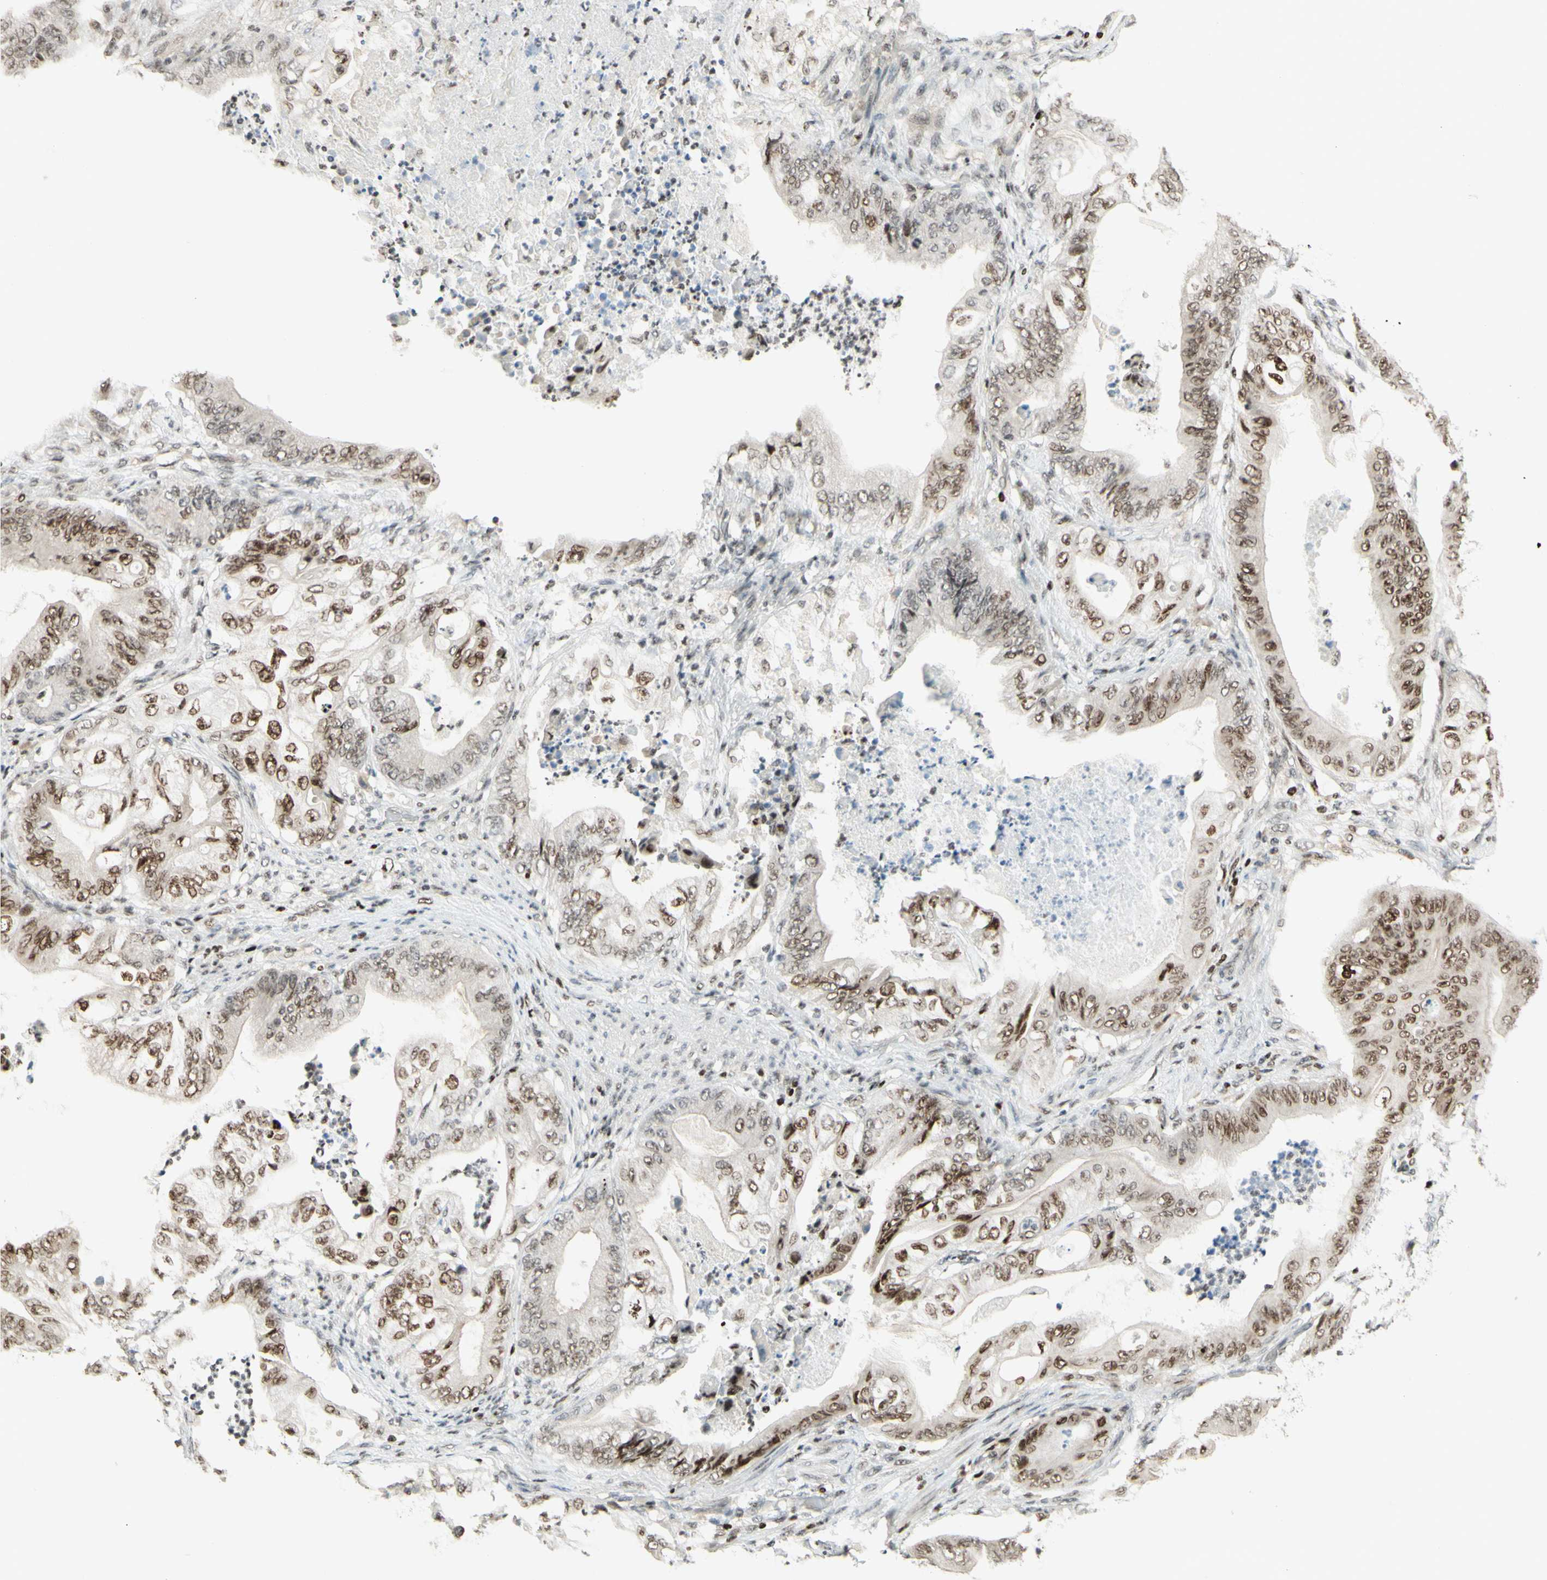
{"staining": {"intensity": "moderate", "quantity": ">75%", "location": "cytoplasmic/membranous,nuclear"}, "tissue": "stomach cancer", "cell_type": "Tumor cells", "image_type": "cancer", "snomed": [{"axis": "morphology", "description": "Adenocarcinoma, NOS"}, {"axis": "topography", "description": "Stomach"}], "caption": "An IHC photomicrograph of tumor tissue is shown. Protein staining in brown shows moderate cytoplasmic/membranous and nuclear positivity in stomach adenocarcinoma within tumor cells.", "gene": "CDKL5", "patient": {"sex": "female", "age": 73}}